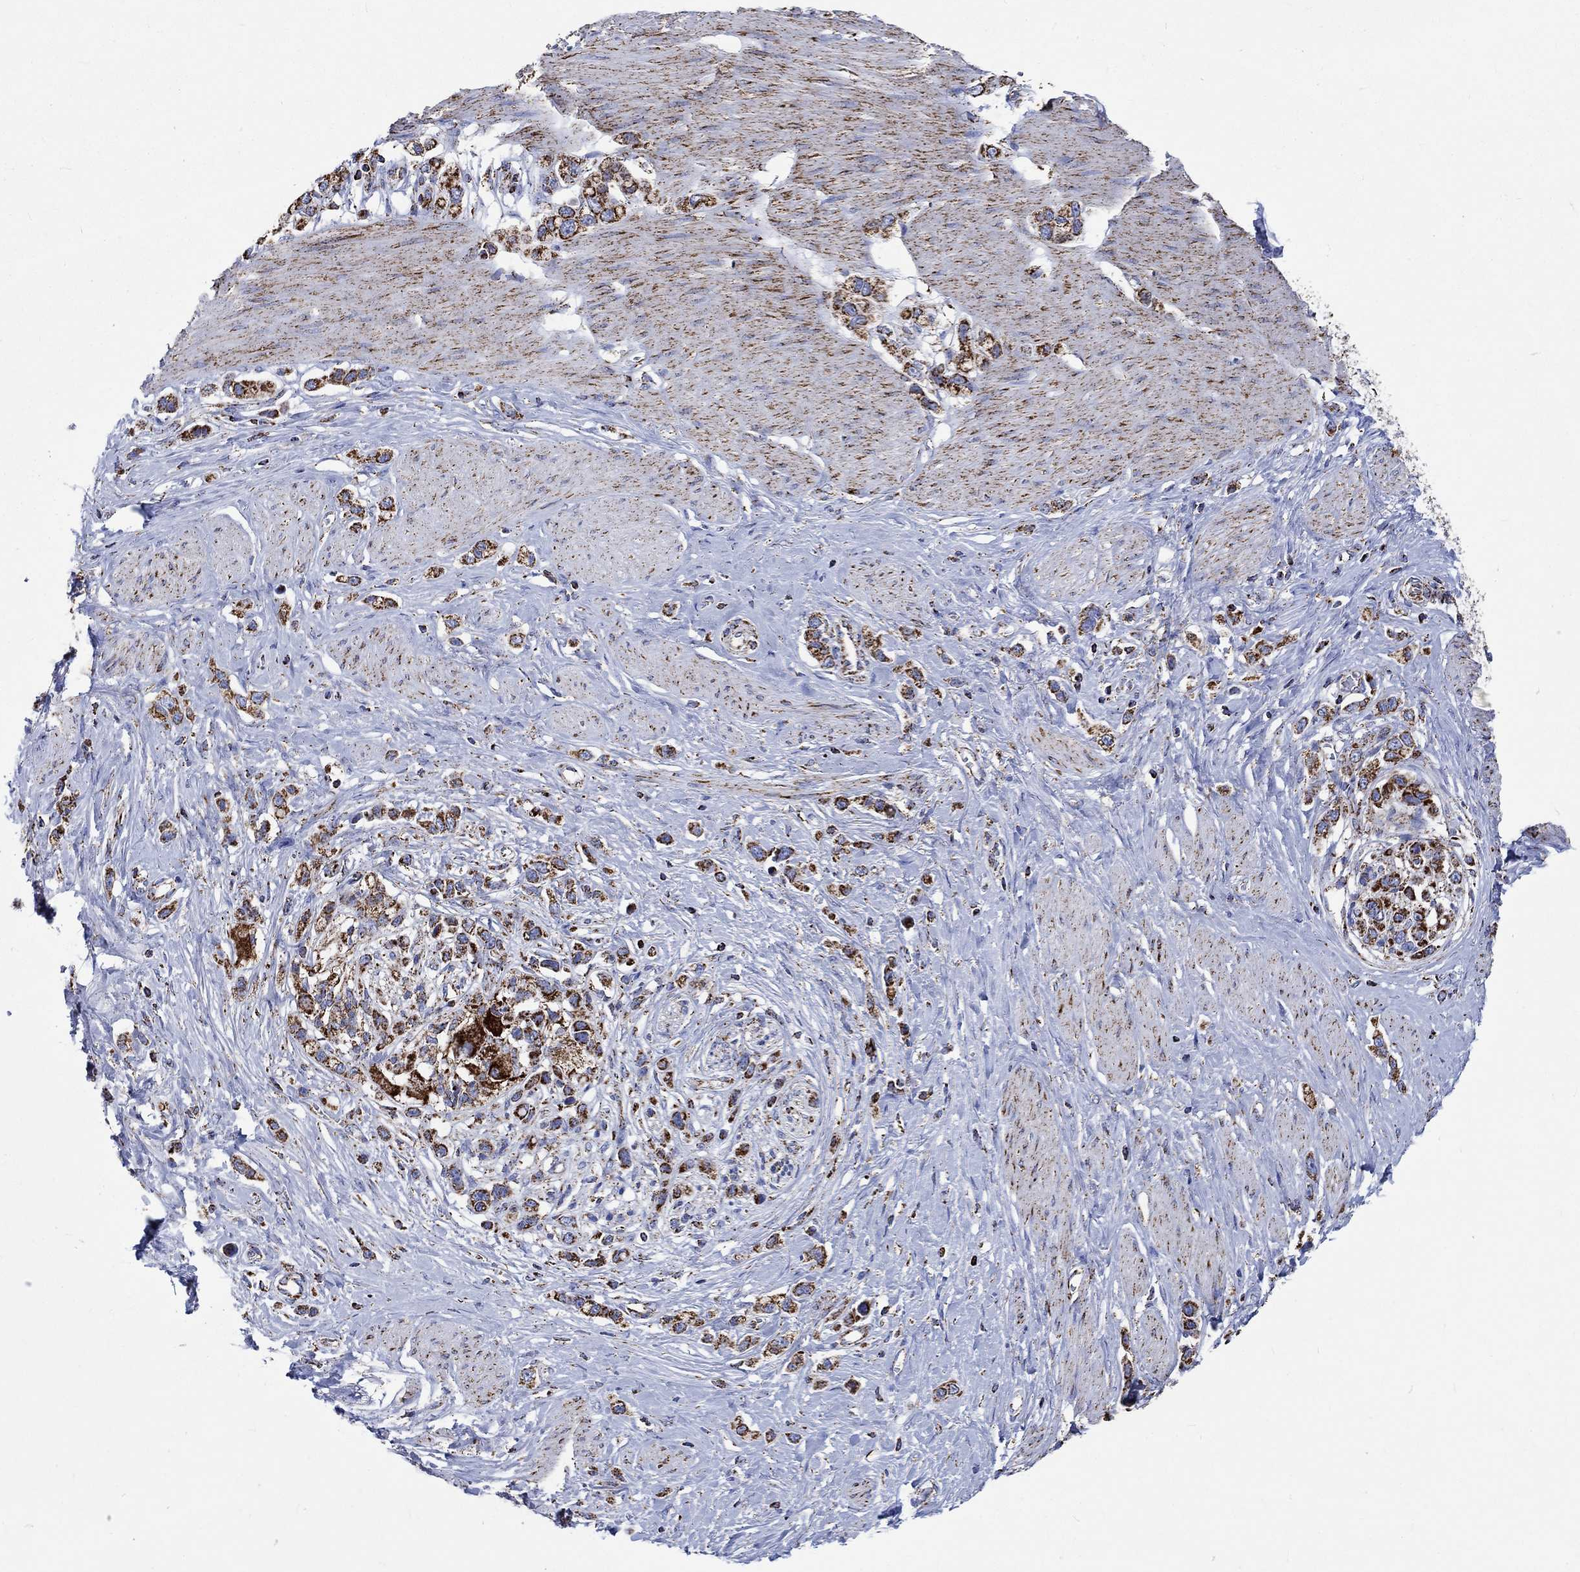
{"staining": {"intensity": "strong", "quantity": ">75%", "location": "cytoplasmic/membranous"}, "tissue": "stomach cancer", "cell_type": "Tumor cells", "image_type": "cancer", "snomed": [{"axis": "morphology", "description": "Normal tissue, NOS"}, {"axis": "morphology", "description": "Adenocarcinoma, NOS"}, {"axis": "morphology", "description": "Adenocarcinoma, High grade"}, {"axis": "topography", "description": "Stomach, upper"}, {"axis": "topography", "description": "Stomach"}], "caption": "Immunohistochemistry of stomach high-grade adenocarcinoma exhibits high levels of strong cytoplasmic/membranous expression in approximately >75% of tumor cells.", "gene": "RCE1", "patient": {"sex": "female", "age": 65}}